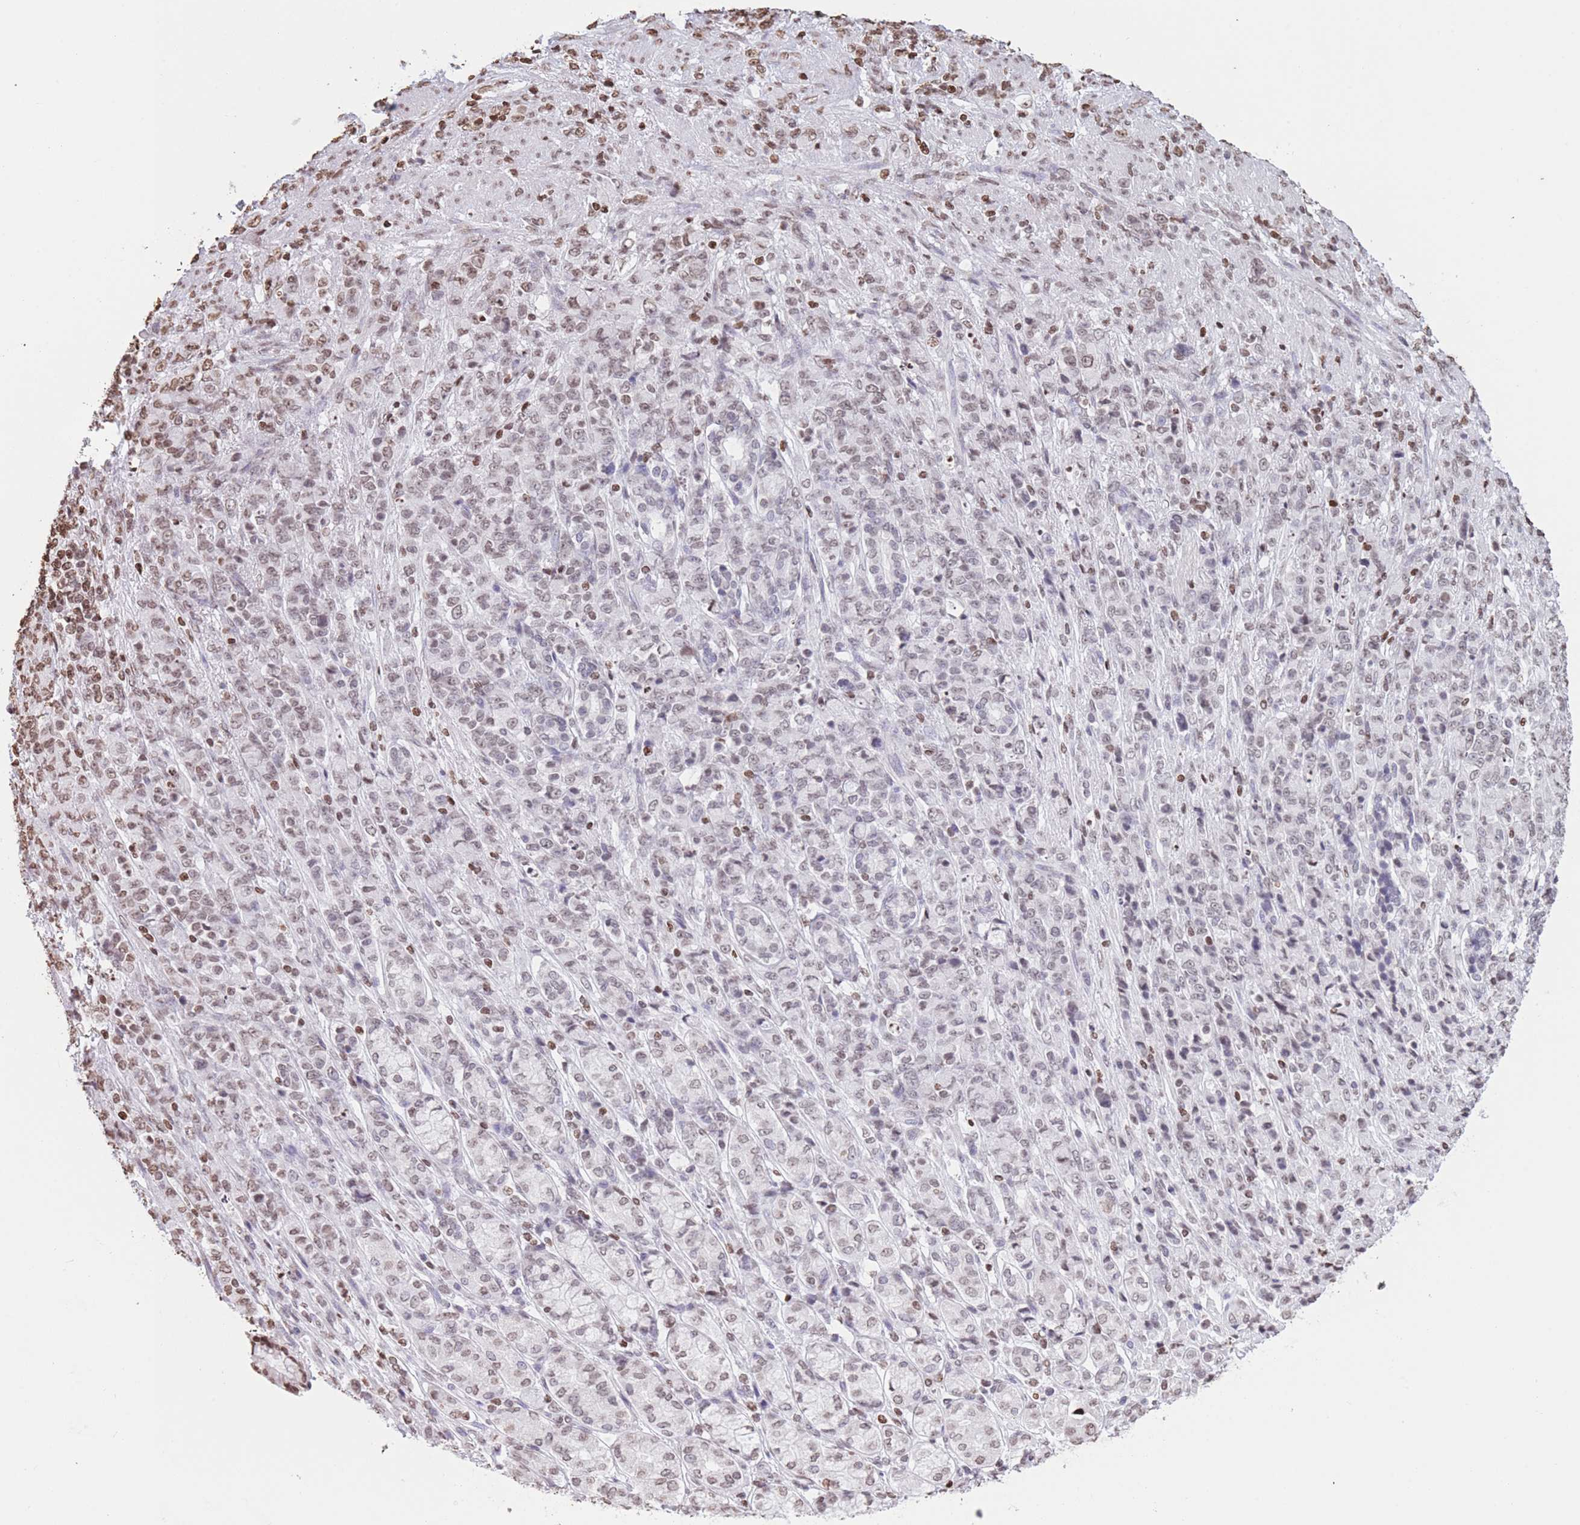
{"staining": {"intensity": "weak", "quantity": "25%-75%", "location": "nuclear"}, "tissue": "stomach cancer", "cell_type": "Tumor cells", "image_type": "cancer", "snomed": [{"axis": "morphology", "description": "Adenocarcinoma, NOS"}, {"axis": "topography", "description": "Stomach"}], "caption": "Stomach cancer (adenocarcinoma) was stained to show a protein in brown. There is low levels of weak nuclear positivity in about 25%-75% of tumor cells.", "gene": "H2BC11", "patient": {"sex": "female", "age": 79}}